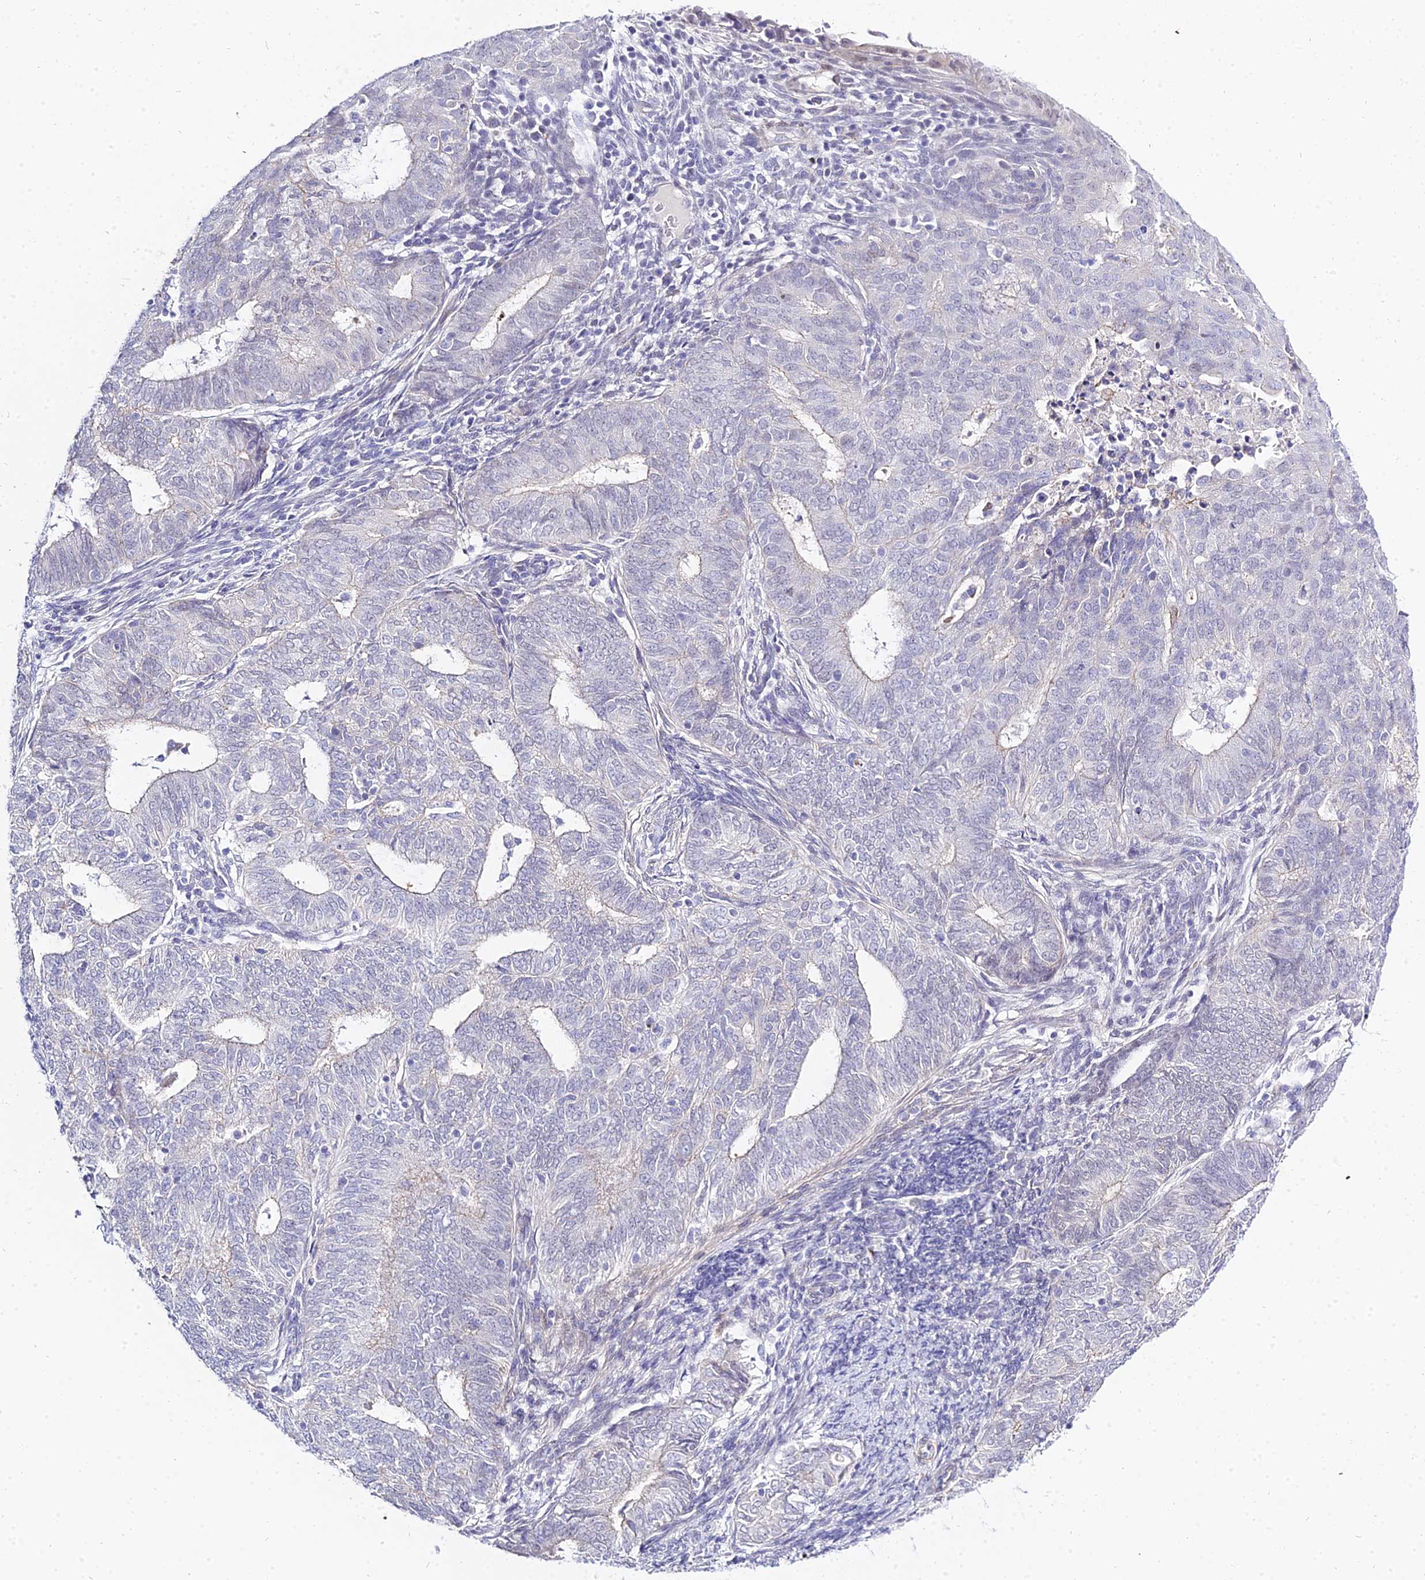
{"staining": {"intensity": "negative", "quantity": "none", "location": "none"}, "tissue": "endometrial cancer", "cell_type": "Tumor cells", "image_type": "cancer", "snomed": [{"axis": "morphology", "description": "Adenocarcinoma, NOS"}, {"axis": "topography", "description": "Endometrium"}], "caption": "Tumor cells show no significant protein positivity in endometrial cancer.", "gene": "ZNF628", "patient": {"sex": "female", "age": 62}}